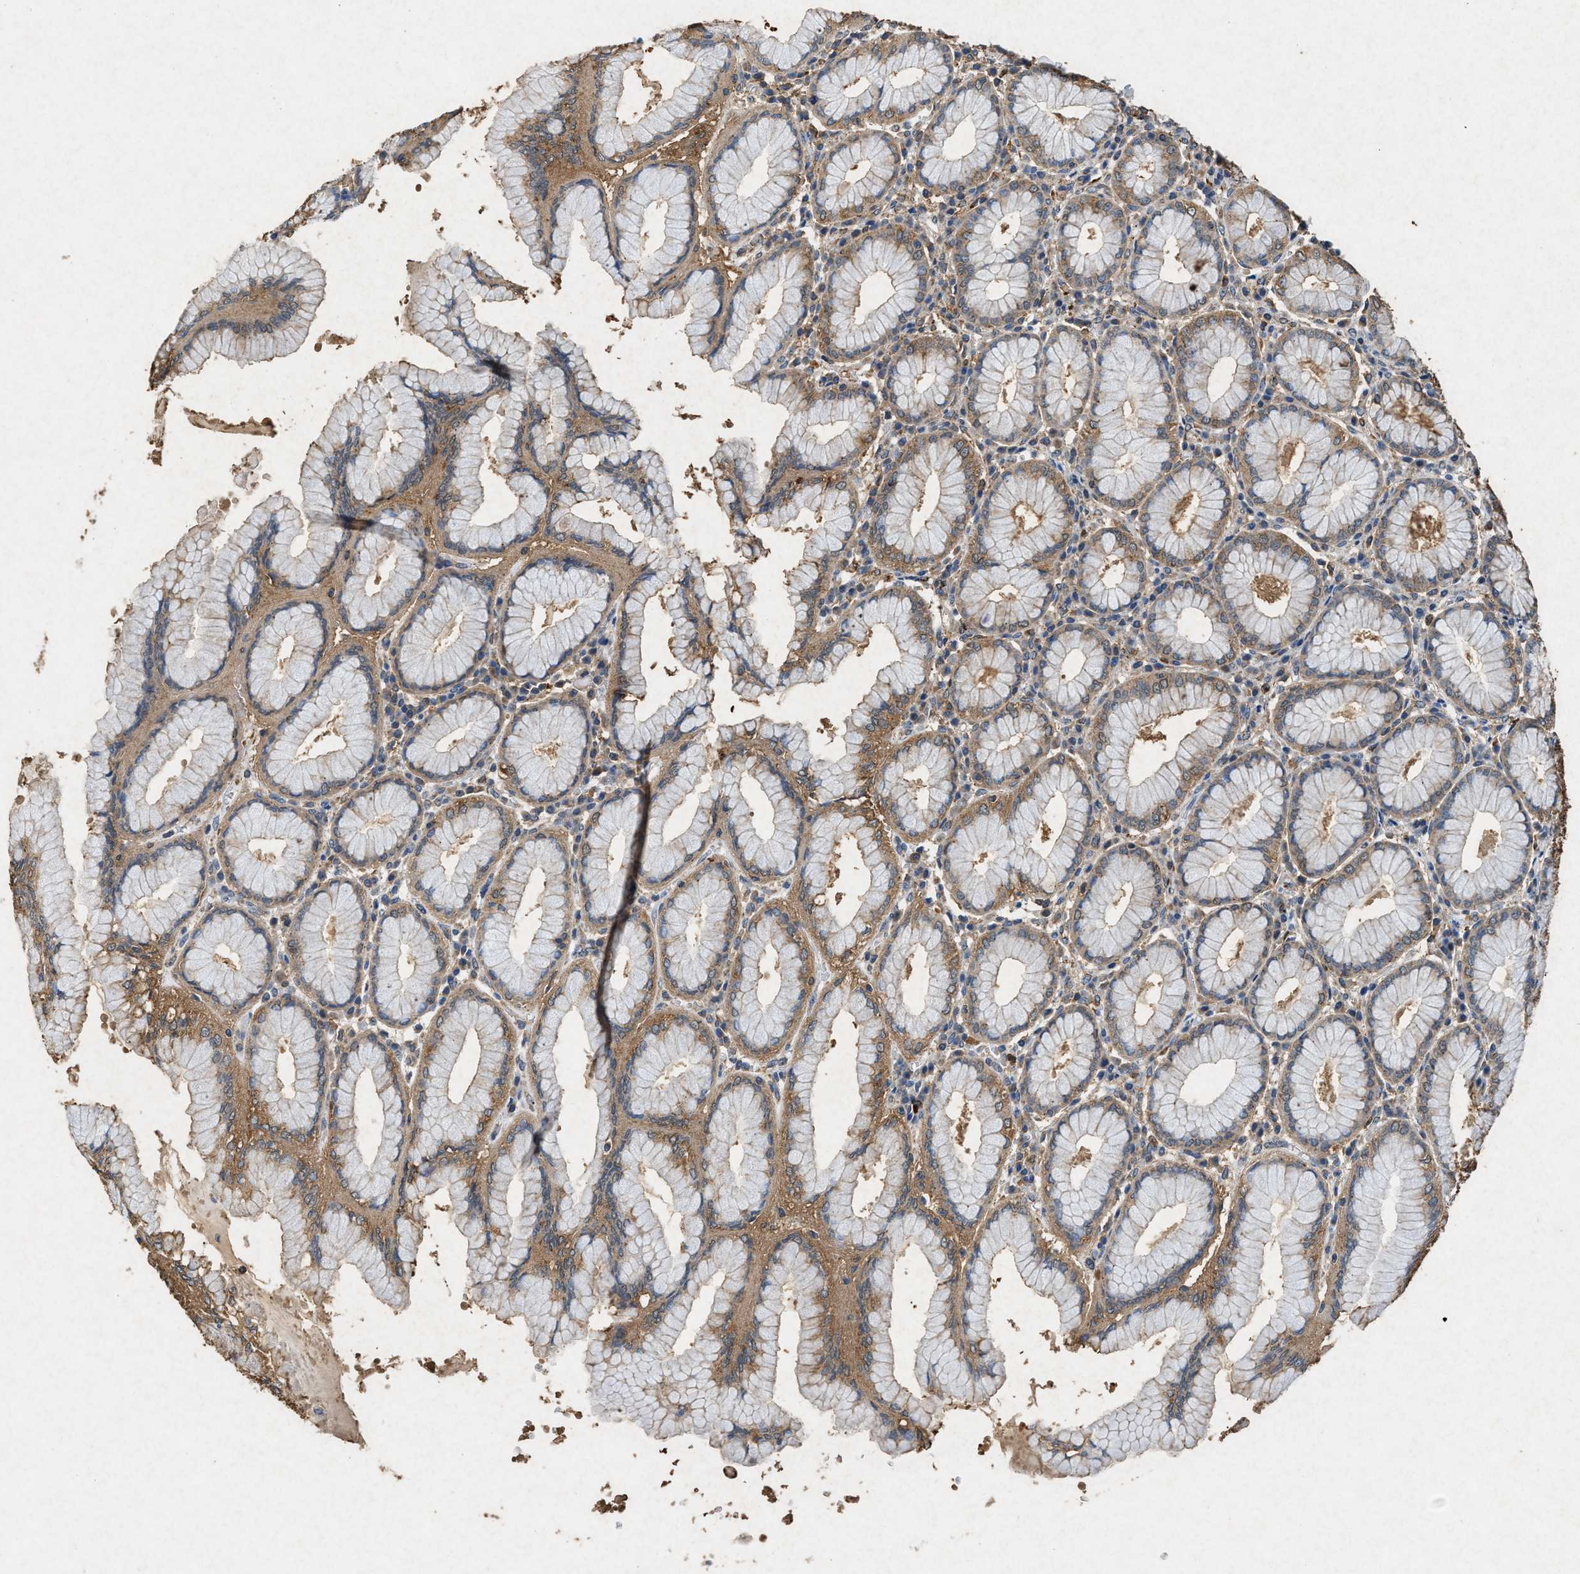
{"staining": {"intensity": "moderate", "quantity": ">75%", "location": "cytoplasmic/membranous"}, "tissue": "stomach", "cell_type": "Glandular cells", "image_type": "normal", "snomed": [{"axis": "morphology", "description": "Normal tissue, NOS"}, {"axis": "topography", "description": "Stomach"}, {"axis": "topography", "description": "Stomach, lower"}], "caption": "High-magnification brightfield microscopy of benign stomach stained with DAB (brown) and counterstained with hematoxylin (blue). glandular cells exhibit moderate cytoplasmic/membranous positivity is appreciated in about>75% of cells.", "gene": "CDK15", "patient": {"sex": "female", "age": 56}}